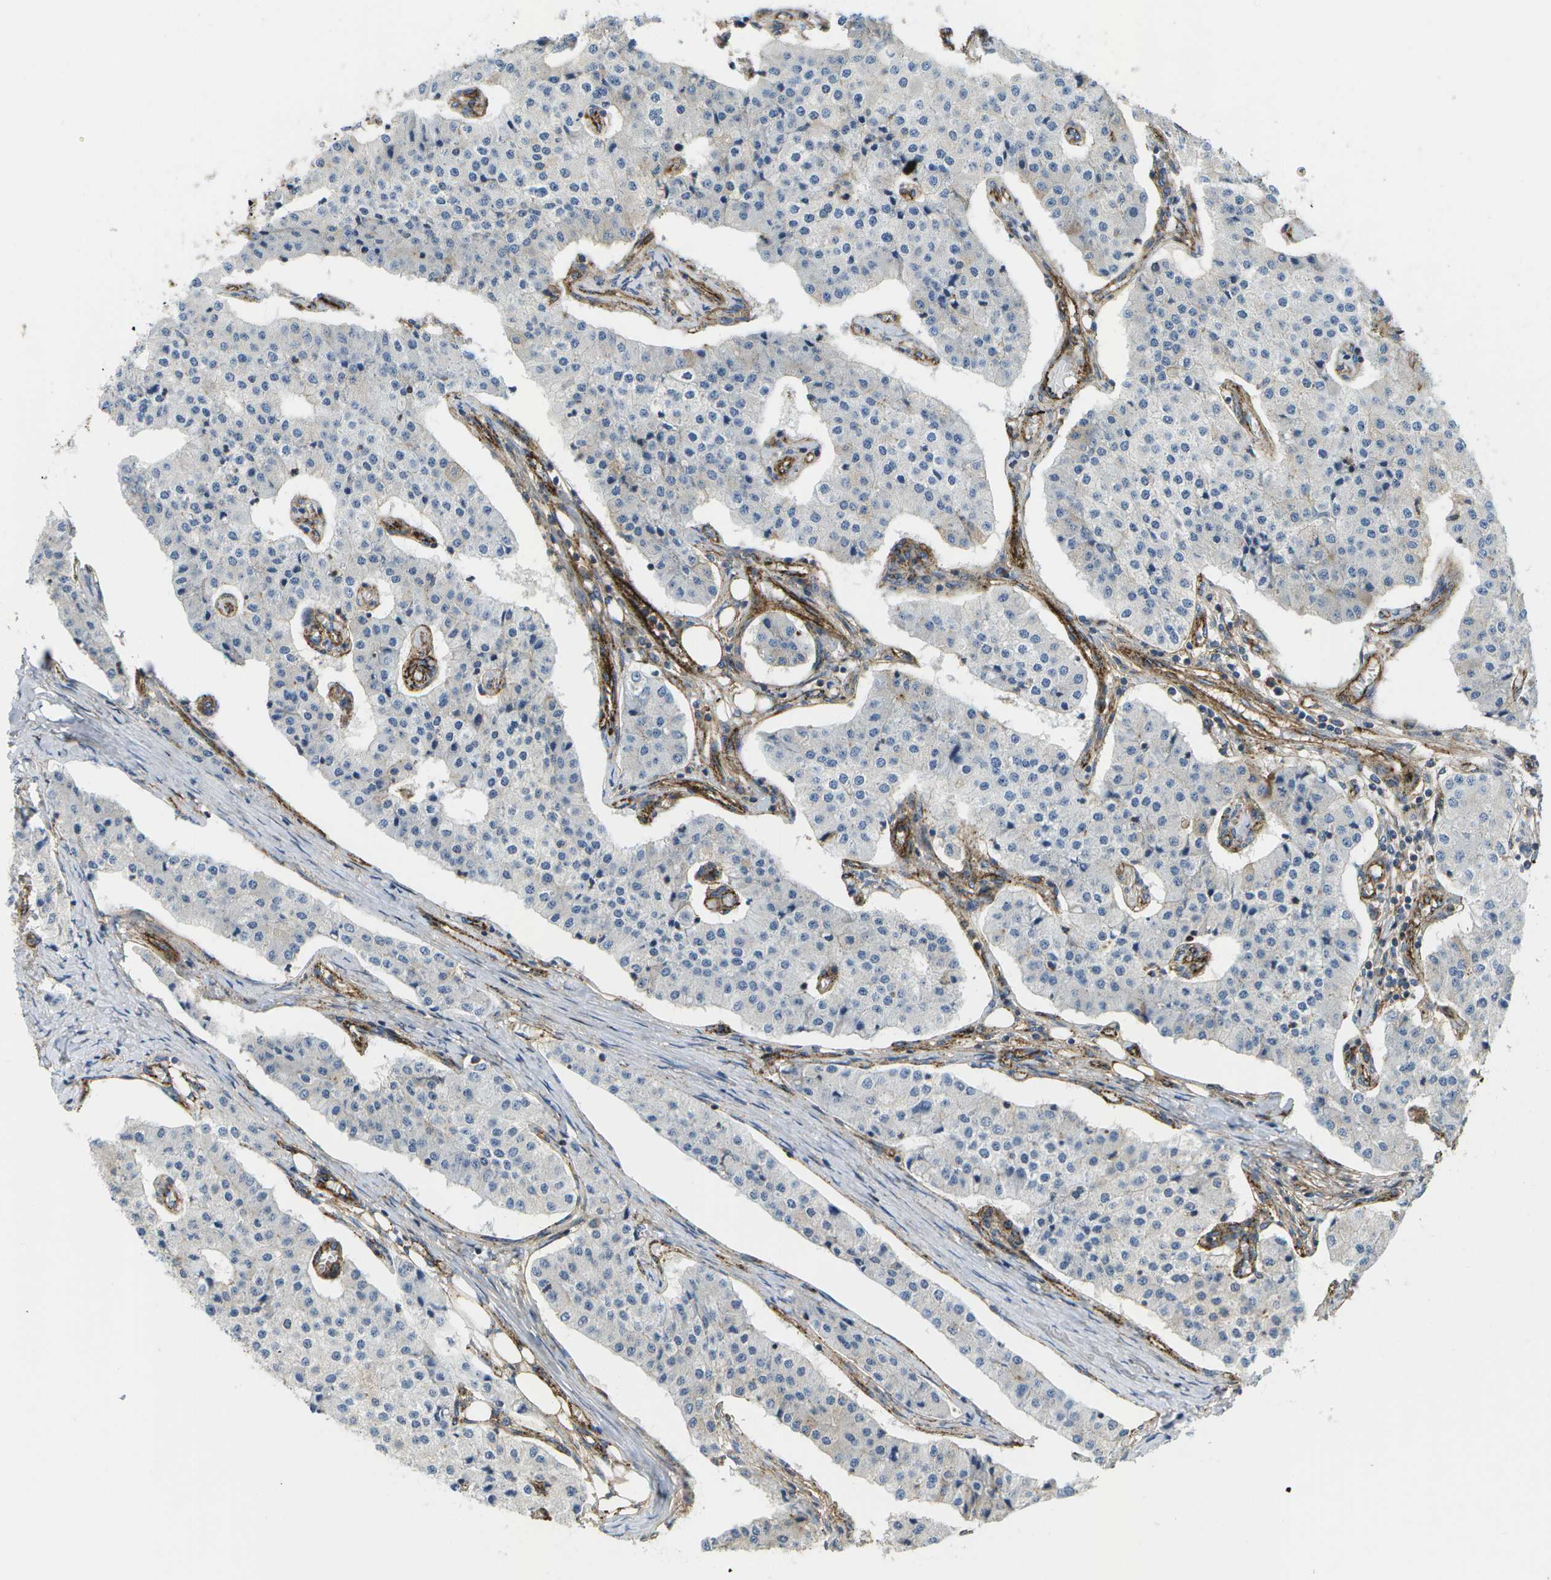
{"staining": {"intensity": "negative", "quantity": "none", "location": "none"}, "tissue": "carcinoid", "cell_type": "Tumor cells", "image_type": "cancer", "snomed": [{"axis": "morphology", "description": "Carcinoid, malignant, NOS"}, {"axis": "topography", "description": "Colon"}], "caption": "DAB immunohistochemical staining of human carcinoid (malignant) reveals no significant staining in tumor cells.", "gene": "BST2", "patient": {"sex": "female", "age": 52}}